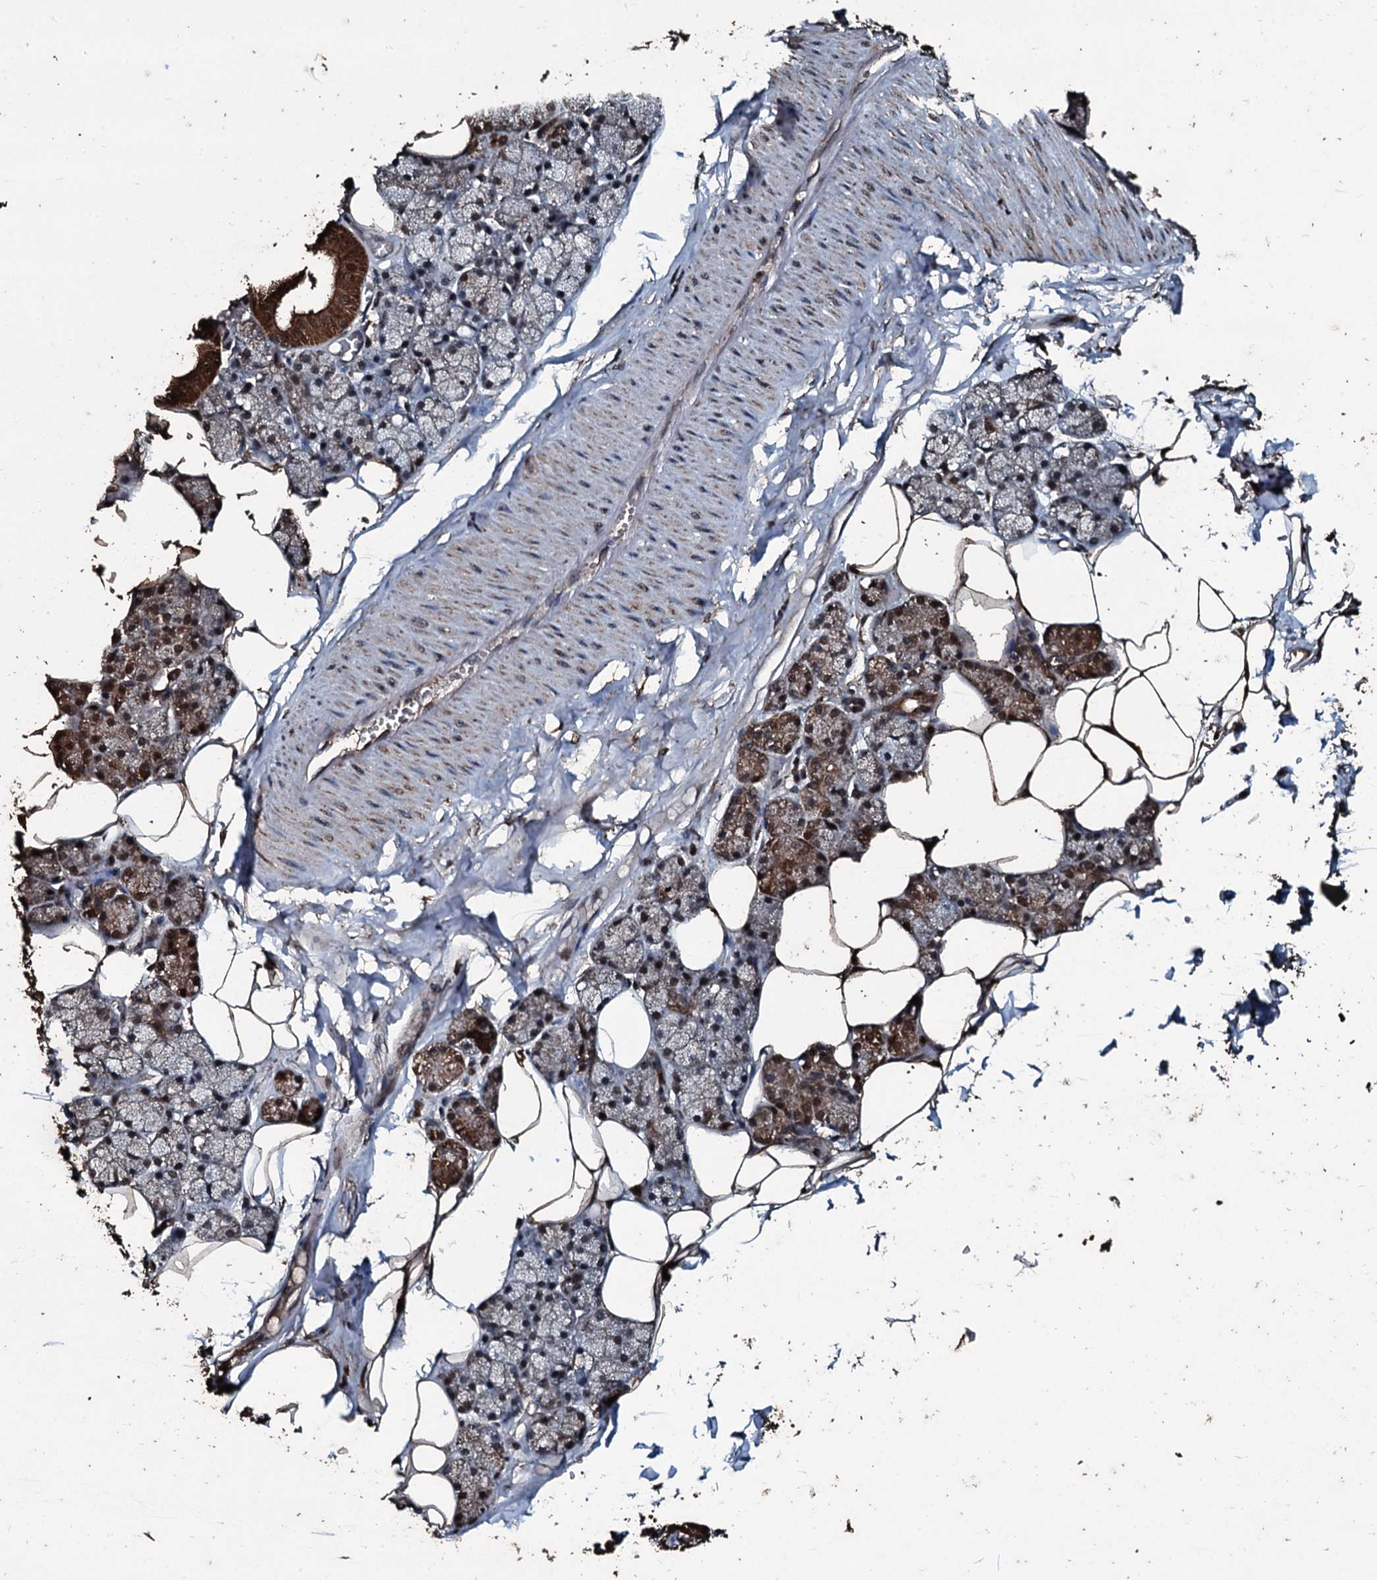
{"staining": {"intensity": "strong", "quantity": "25%-75%", "location": "cytoplasmic/membranous,nuclear"}, "tissue": "salivary gland", "cell_type": "Glandular cells", "image_type": "normal", "snomed": [{"axis": "morphology", "description": "Normal tissue, NOS"}, {"axis": "topography", "description": "Salivary gland"}], "caption": "The photomicrograph demonstrates immunohistochemical staining of normal salivary gland. There is strong cytoplasmic/membranous,nuclear positivity is identified in approximately 25%-75% of glandular cells.", "gene": "FAAP24", "patient": {"sex": "male", "age": 62}}